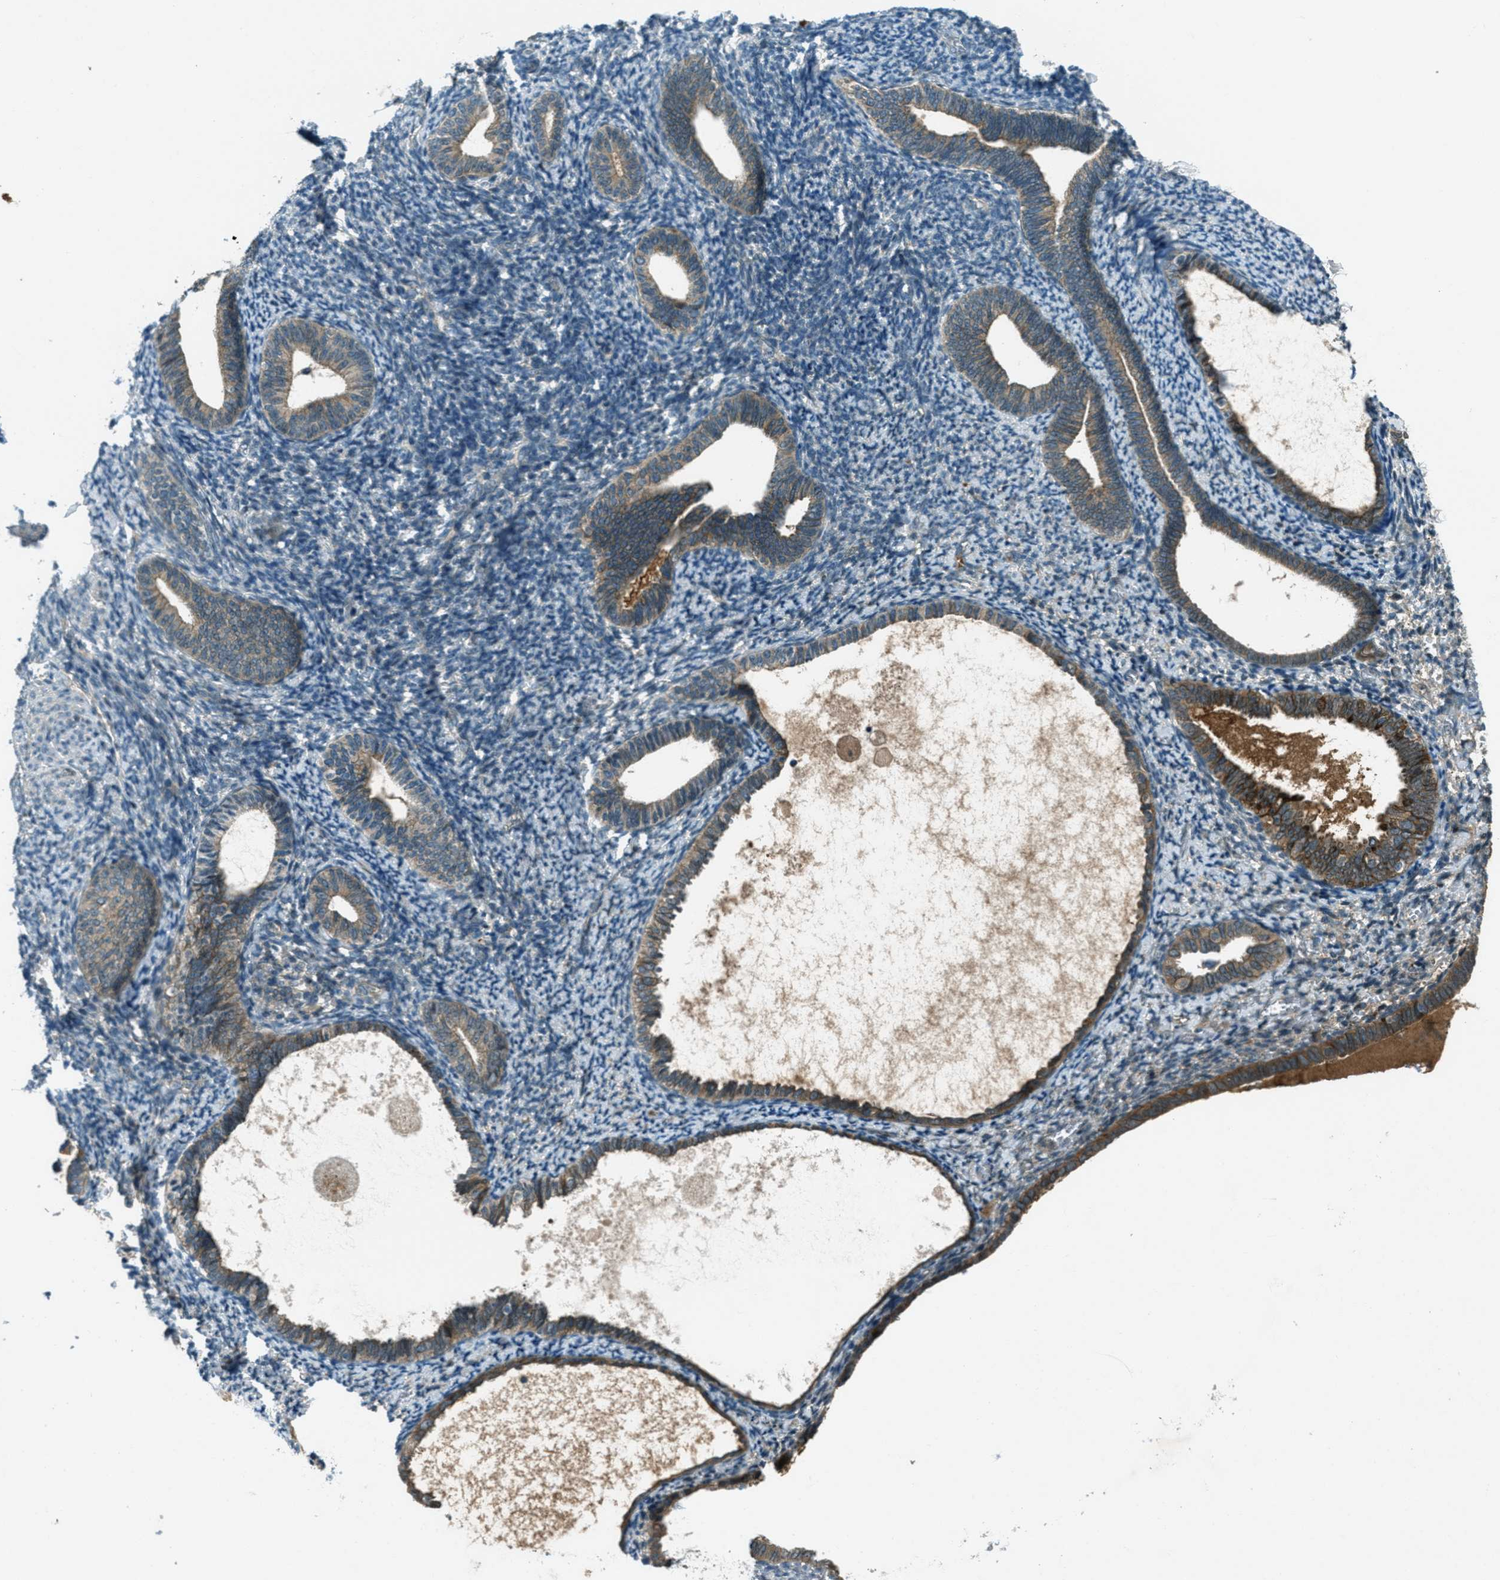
{"staining": {"intensity": "negative", "quantity": "none", "location": "none"}, "tissue": "endometrium", "cell_type": "Cells in endometrial stroma", "image_type": "normal", "snomed": [{"axis": "morphology", "description": "Normal tissue, NOS"}, {"axis": "topography", "description": "Endometrium"}], "caption": "Cells in endometrial stroma are negative for protein expression in unremarkable human endometrium.", "gene": "STK11", "patient": {"sex": "female", "age": 66}}